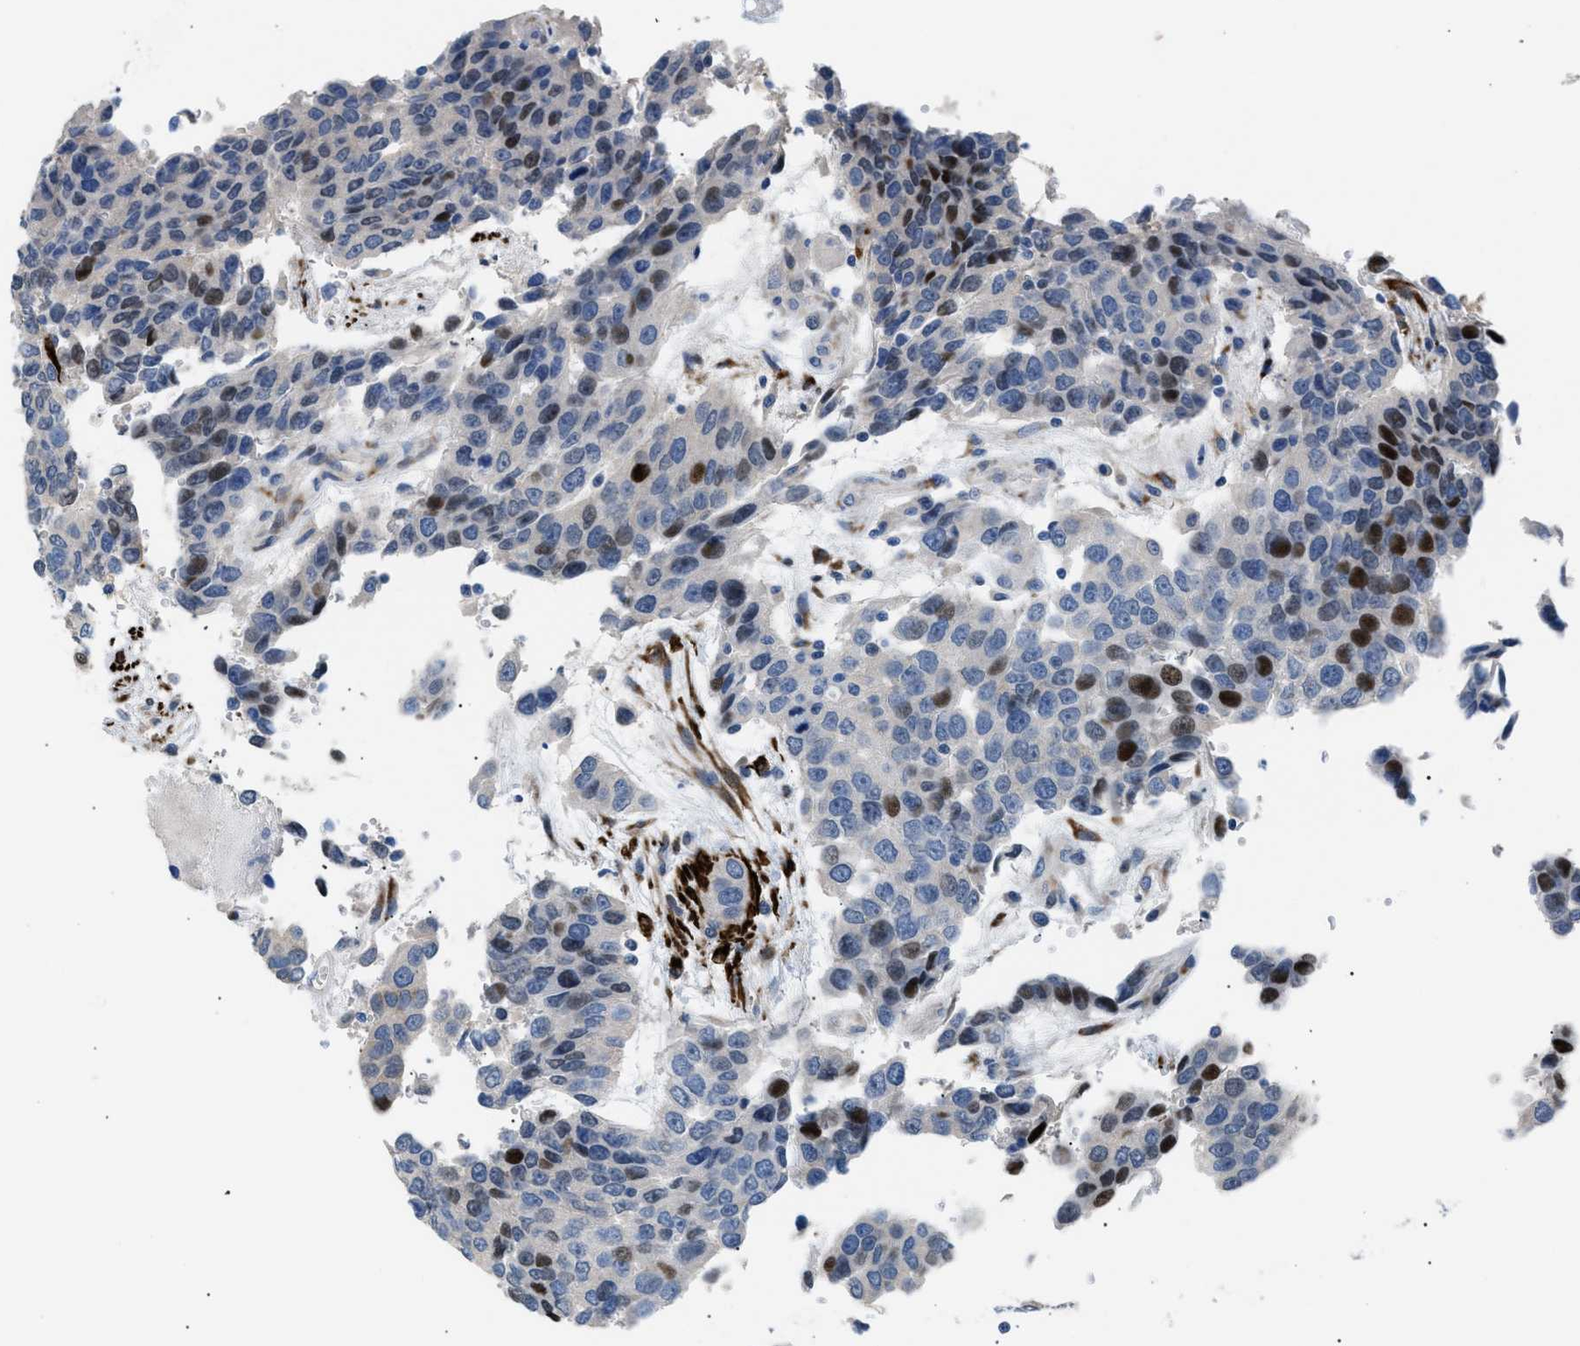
{"staining": {"intensity": "strong", "quantity": "<25%", "location": "nuclear"}, "tissue": "urothelial cancer", "cell_type": "Tumor cells", "image_type": "cancer", "snomed": [{"axis": "morphology", "description": "Urothelial carcinoma, High grade"}, {"axis": "topography", "description": "Urinary bladder"}], "caption": "High-grade urothelial carcinoma stained for a protein shows strong nuclear positivity in tumor cells. Using DAB (3,3'-diaminobenzidine) (brown) and hematoxylin (blue) stains, captured at high magnification using brightfield microscopy.", "gene": "ICA1", "patient": {"sex": "female", "age": 80}}